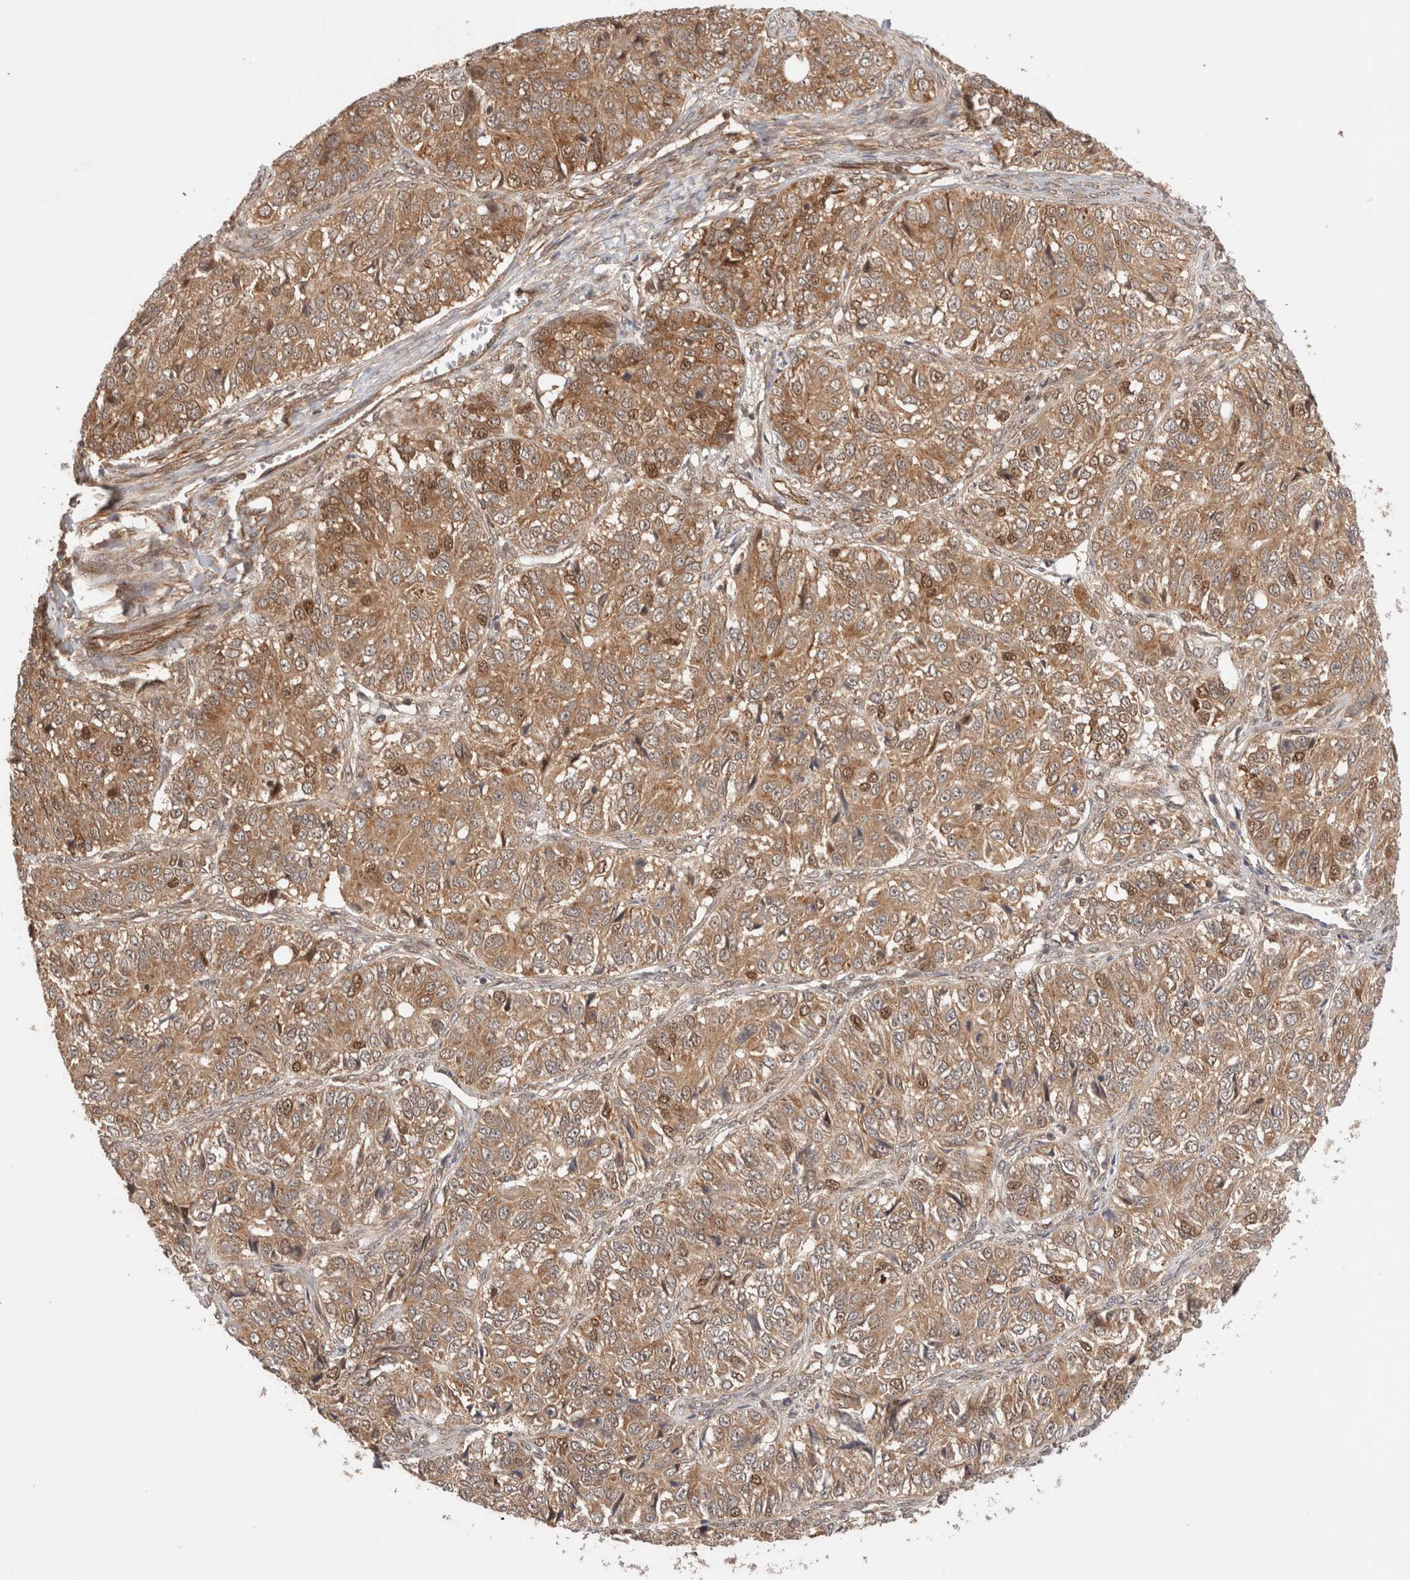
{"staining": {"intensity": "moderate", "quantity": ">75%", "location": "cytoplasmic/membranous,nuclear"}, "tissue": "ovarian cancer", "cell_type": "Tumor cells", "image_type": "cancer", "snomed": [{"axis": "morphology", "description": "Carcinoma, endometroid"}, {"axis": "topography", "description": "Ovary"}], "caption": "Ovarian cancer (endometroid carcinoma) stained with a protein marker reveals moderate staining in tumor cells.", "gene": "SIKE1", "patient": {"sex": "female", "age": 51}}